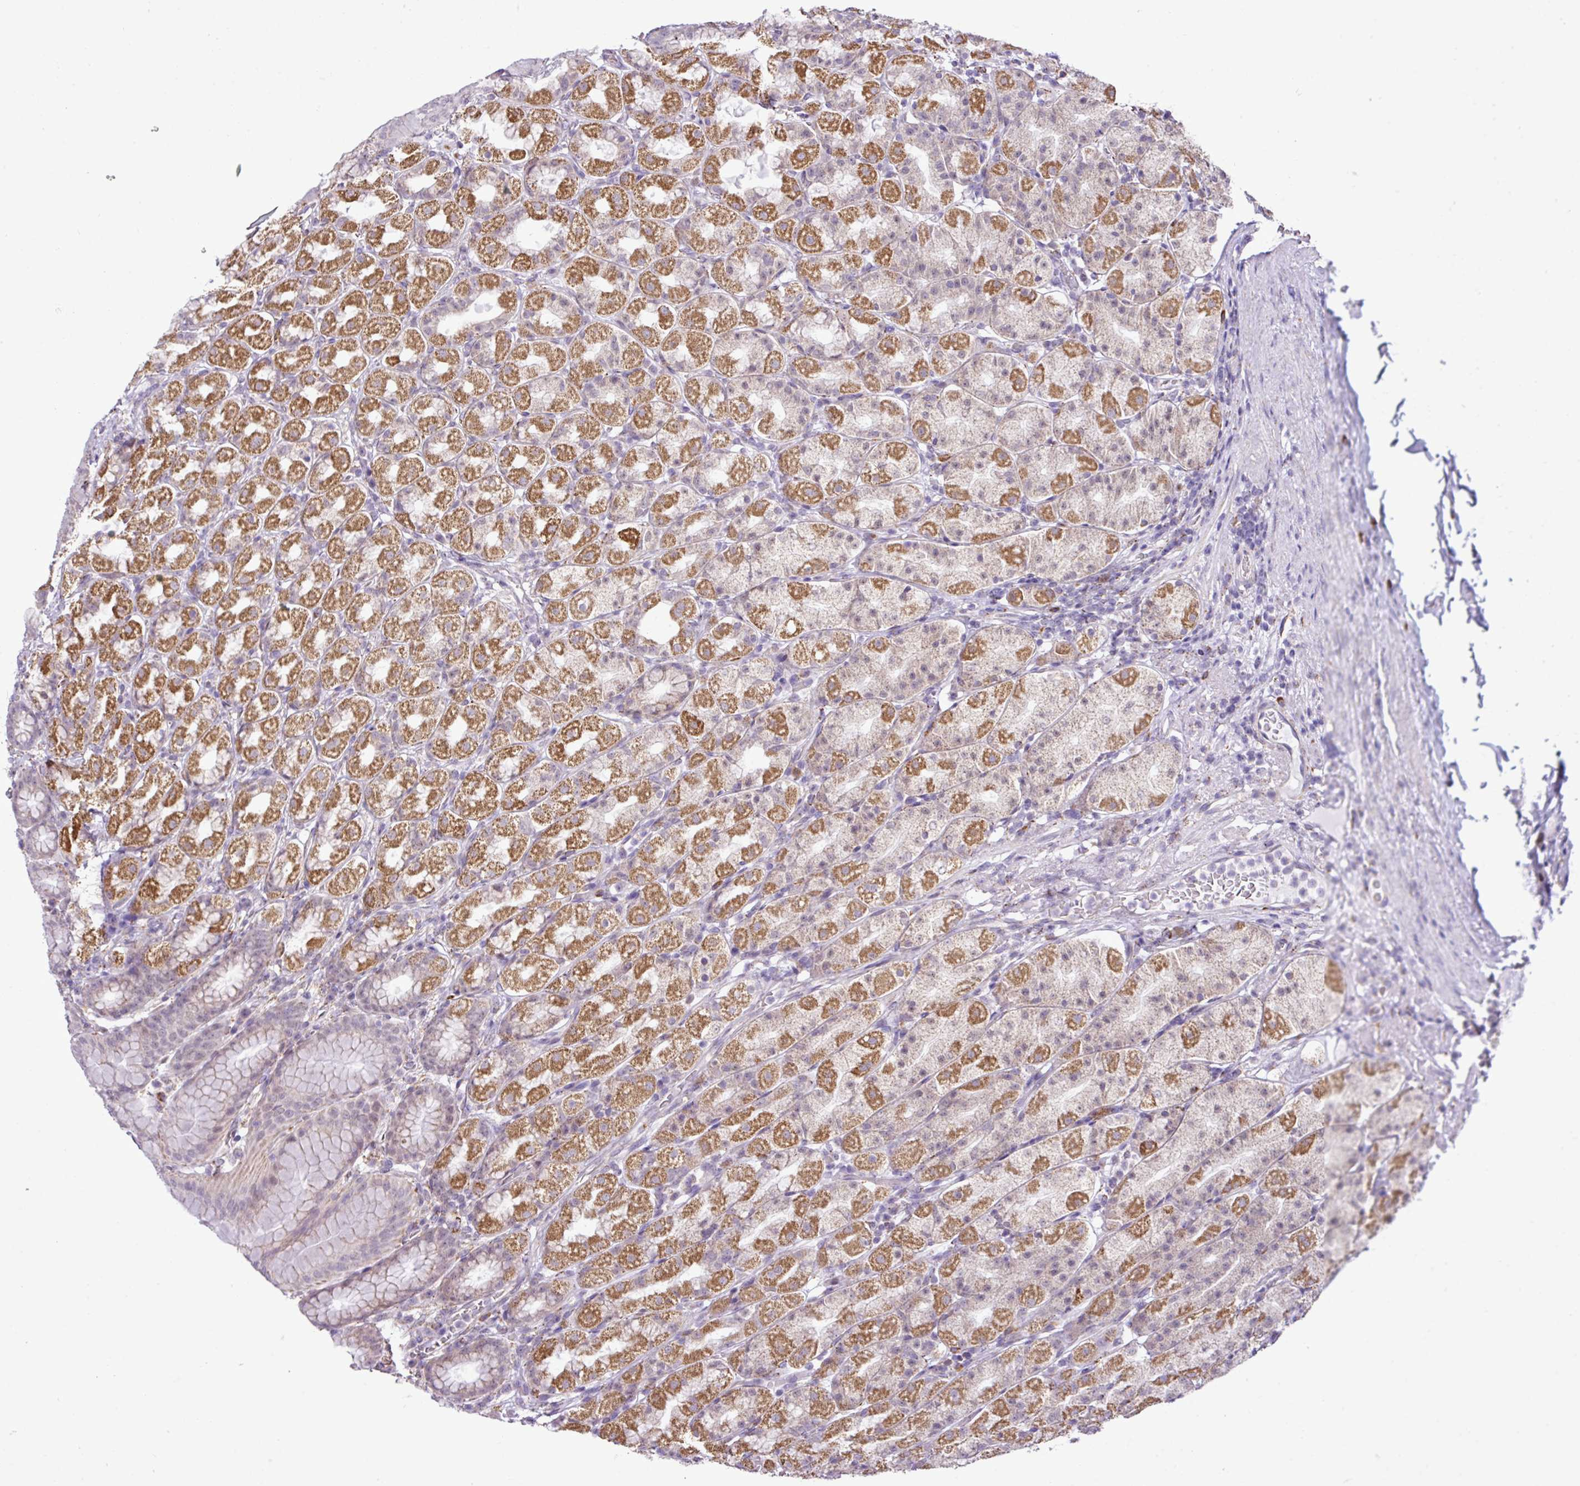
{"staining": {"intensity": "moderate", "quantity": ">75%", "location": "cytoplasmic/membranous"}, "tissue": "stomach", "cell_type": "Glandular cells", "image_type": "normal", "snomed": [{"axis": "morphology", "description": "Normal tissue, NOS"}, {"axis": "topography", "description": "Stomach, upper"}, {"axis": "topography", "description": "Stomach"}], "caption": "Approximately >75% of glandular cells in normal human stomach show moderate cytoplasmic/membranous protein staining as visualized by brown immunohistochemical staining.", "gene": "SGPP1", "patient": {"sex": "male", "age": 68}}